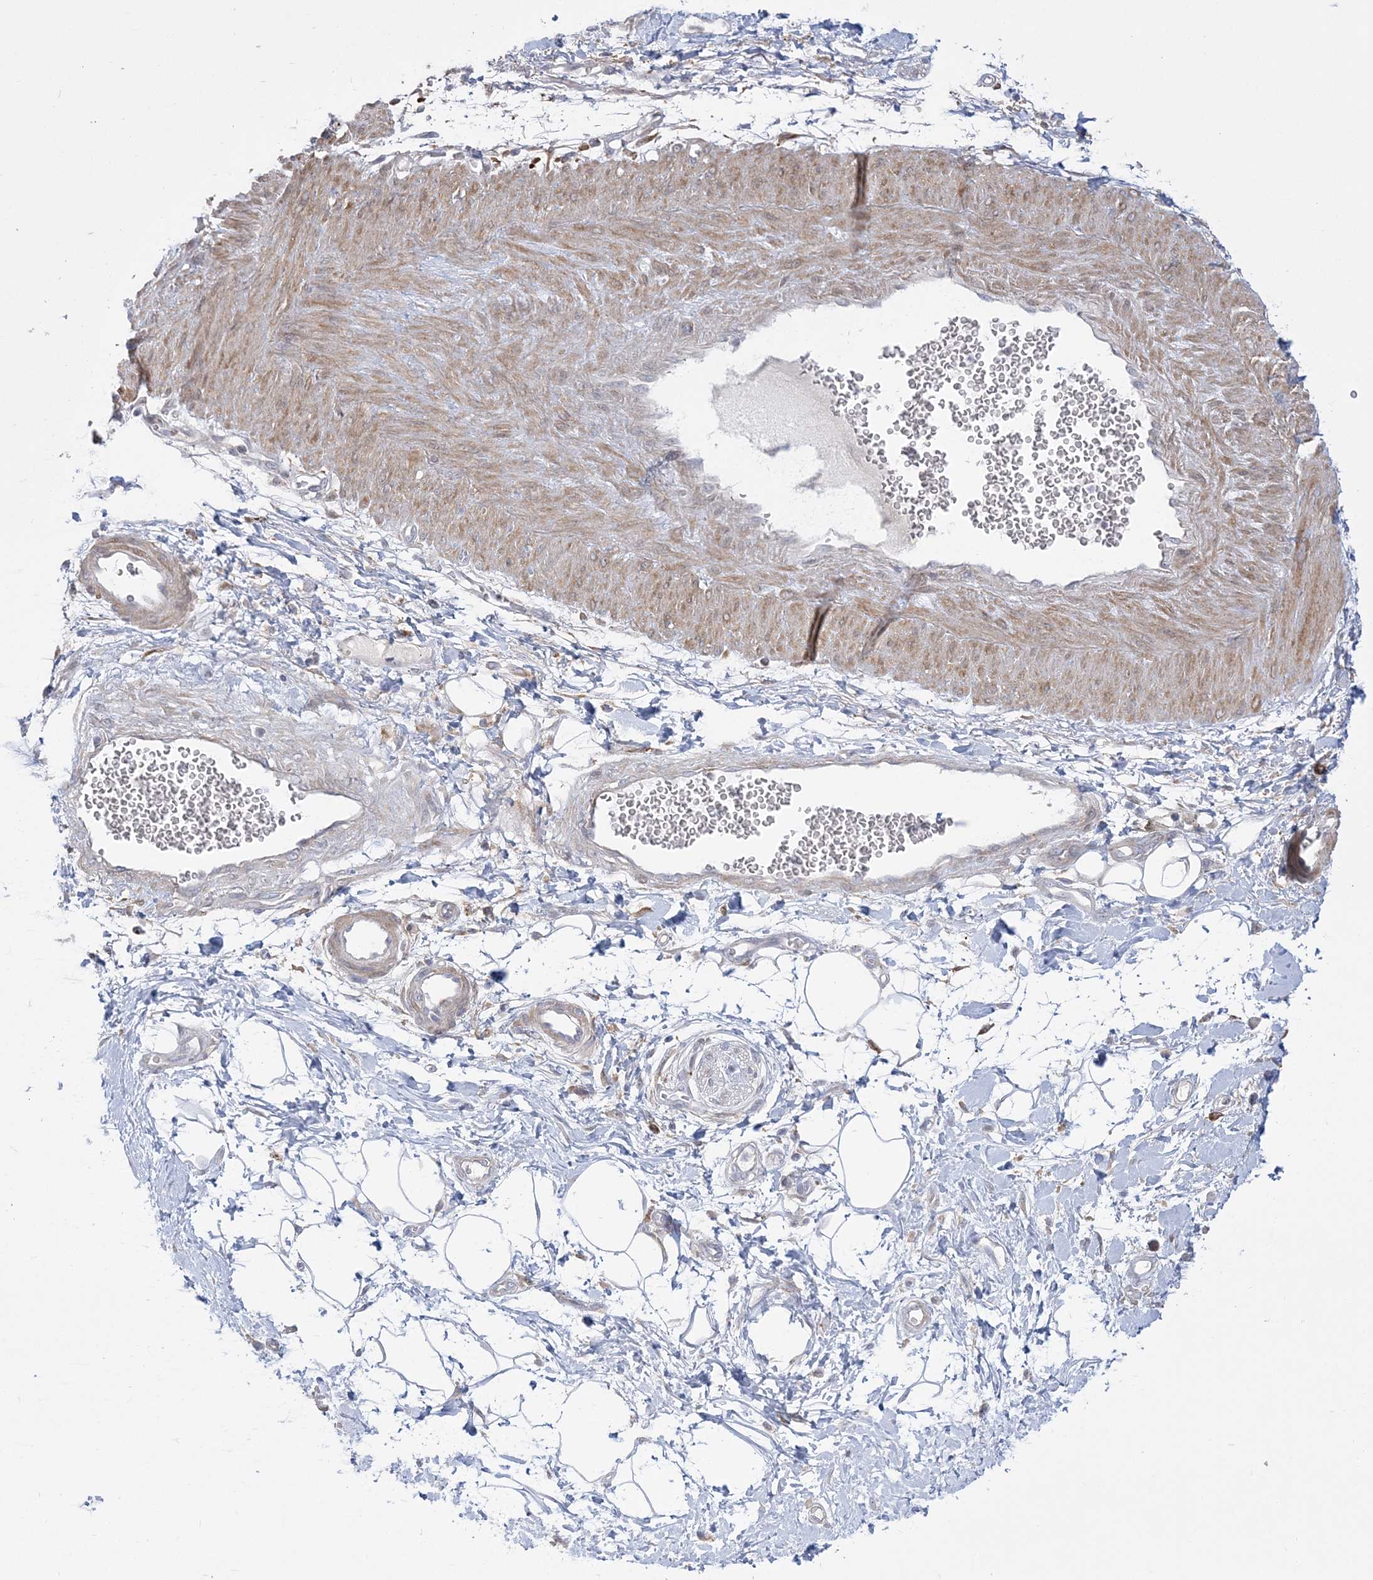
{"staining": {"intensity": "negative", "quantity": "none", "location": "none"}, "tissue": "adipose tissue", "cell_type": "Adipocytes", "image_type": "normal", "snomed": [{"axis": "morphology", "description": "Normal tissue, NOS"}, {"axis": "morphology", "description": "Adenocarcinoma, NOS"}, {"axis": "topography", "description": "Pancreas"}, {"axis": "topography", "description": "Peripheral nerve tissue"}], "caption": "An immunohistochemistry micrograph of normal adipose tissue is shown. There is no staining in adipocytes of adipose tissue.", "gene": "HAAO", "patient": {"sex": "male", "age": 59}}